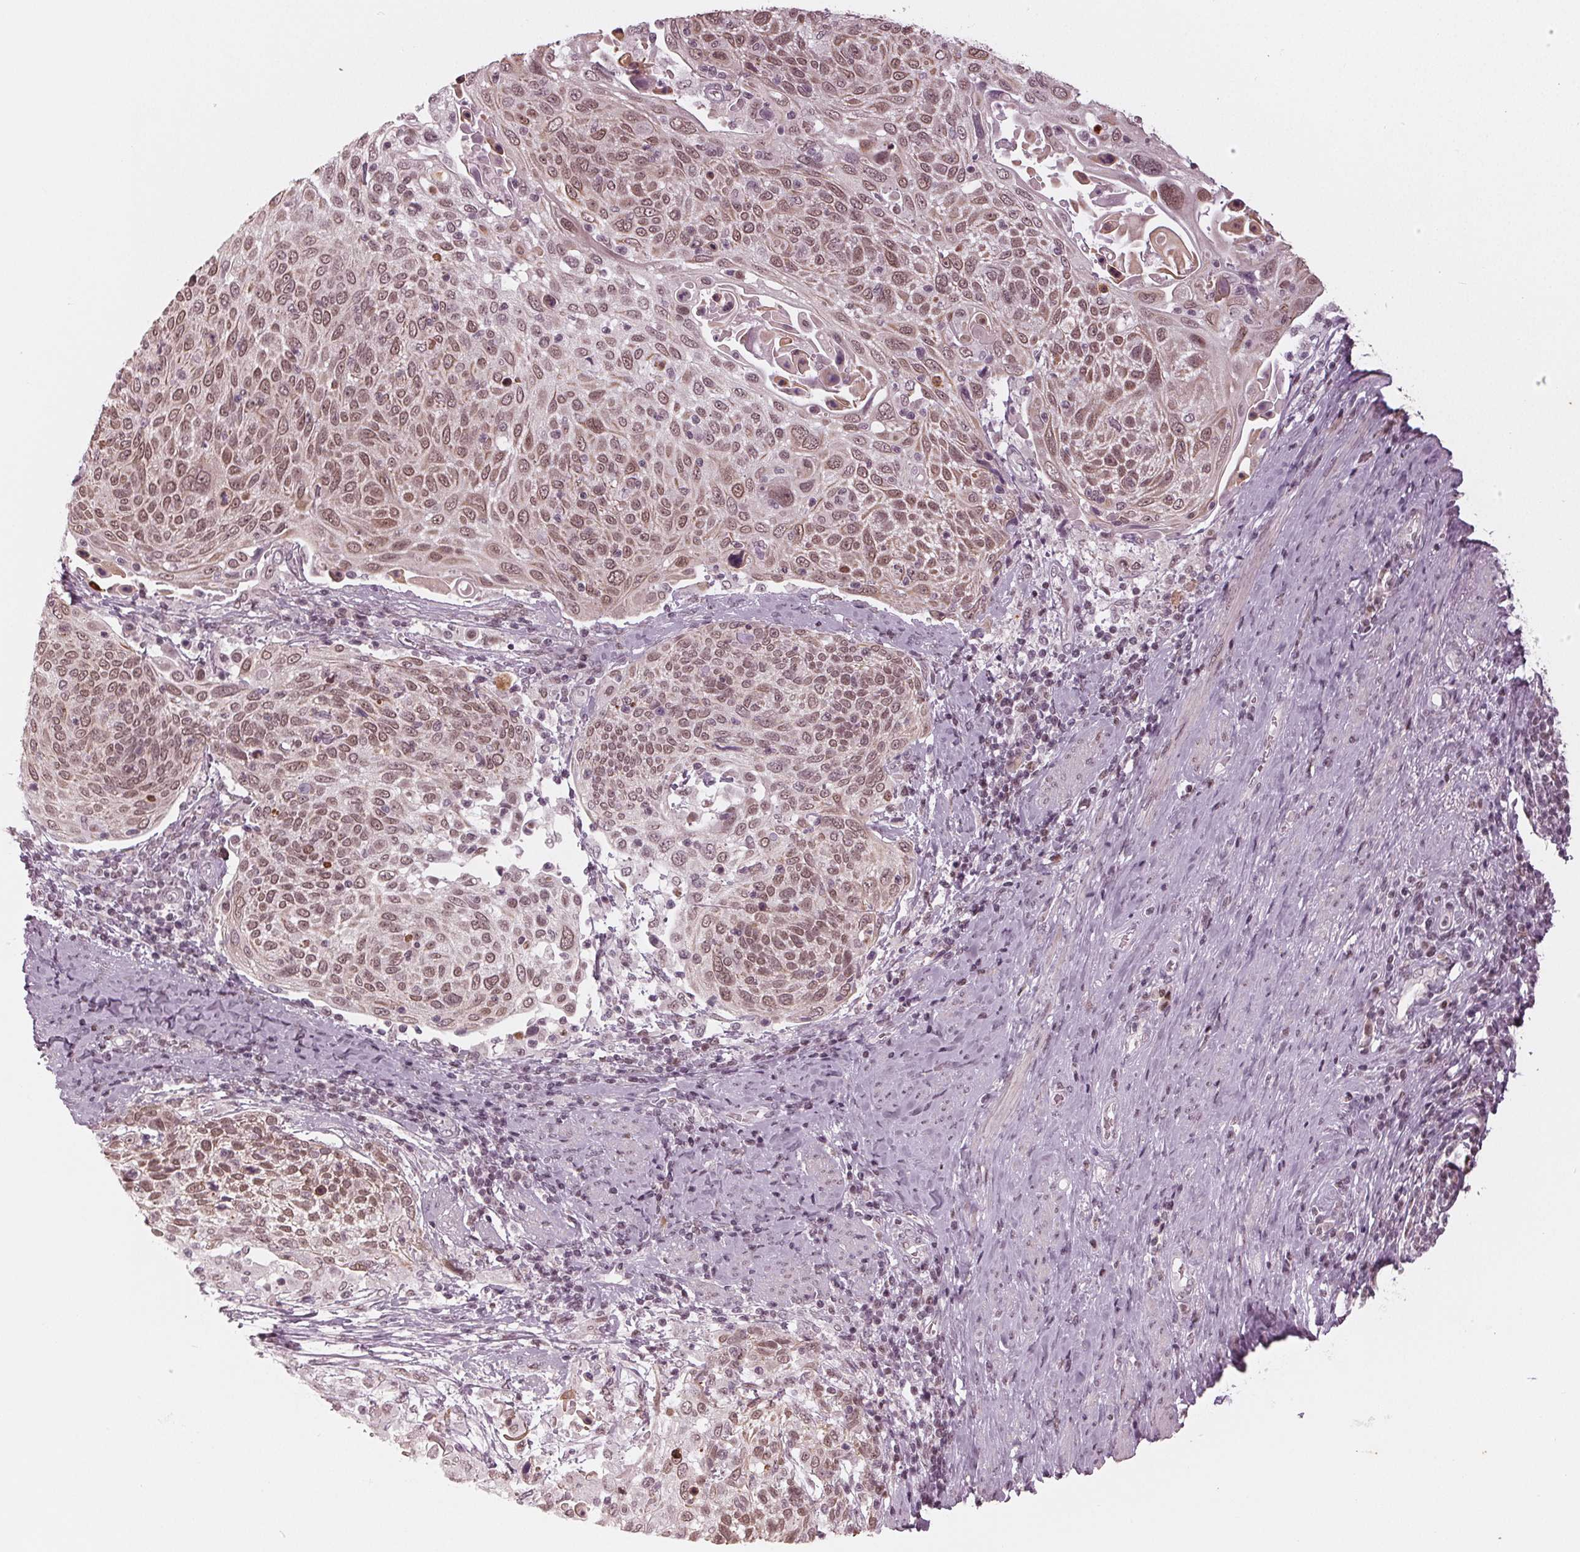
{"staining": {"intensity": "moderate", "quantity": ">75%", "location": "nuclear"}, "tissue": "cervical cancer", "cell_type": "Tumor cells", "image_type": "cancer", "snomed": [{"axis": "morphology", "description": "Squamous cell carcinoma, NOS"}, {"axis": "topography", "description": "Cervix"}], "caption": "Immunohistochemical staining of human squamous cell carcinoma (cervical) reveals moderate nuclear protein positivity in approximately >75% of tumor cells. The staining was performed using DAB (3,3'-diaminobenzidine) to visualize the protein expression in brown, while the nuclei were stained in blue with hematoxylin (Magnification: 20x).", "gene": "DNMT3L", "patient": {"sex": "female", "age": 61}}